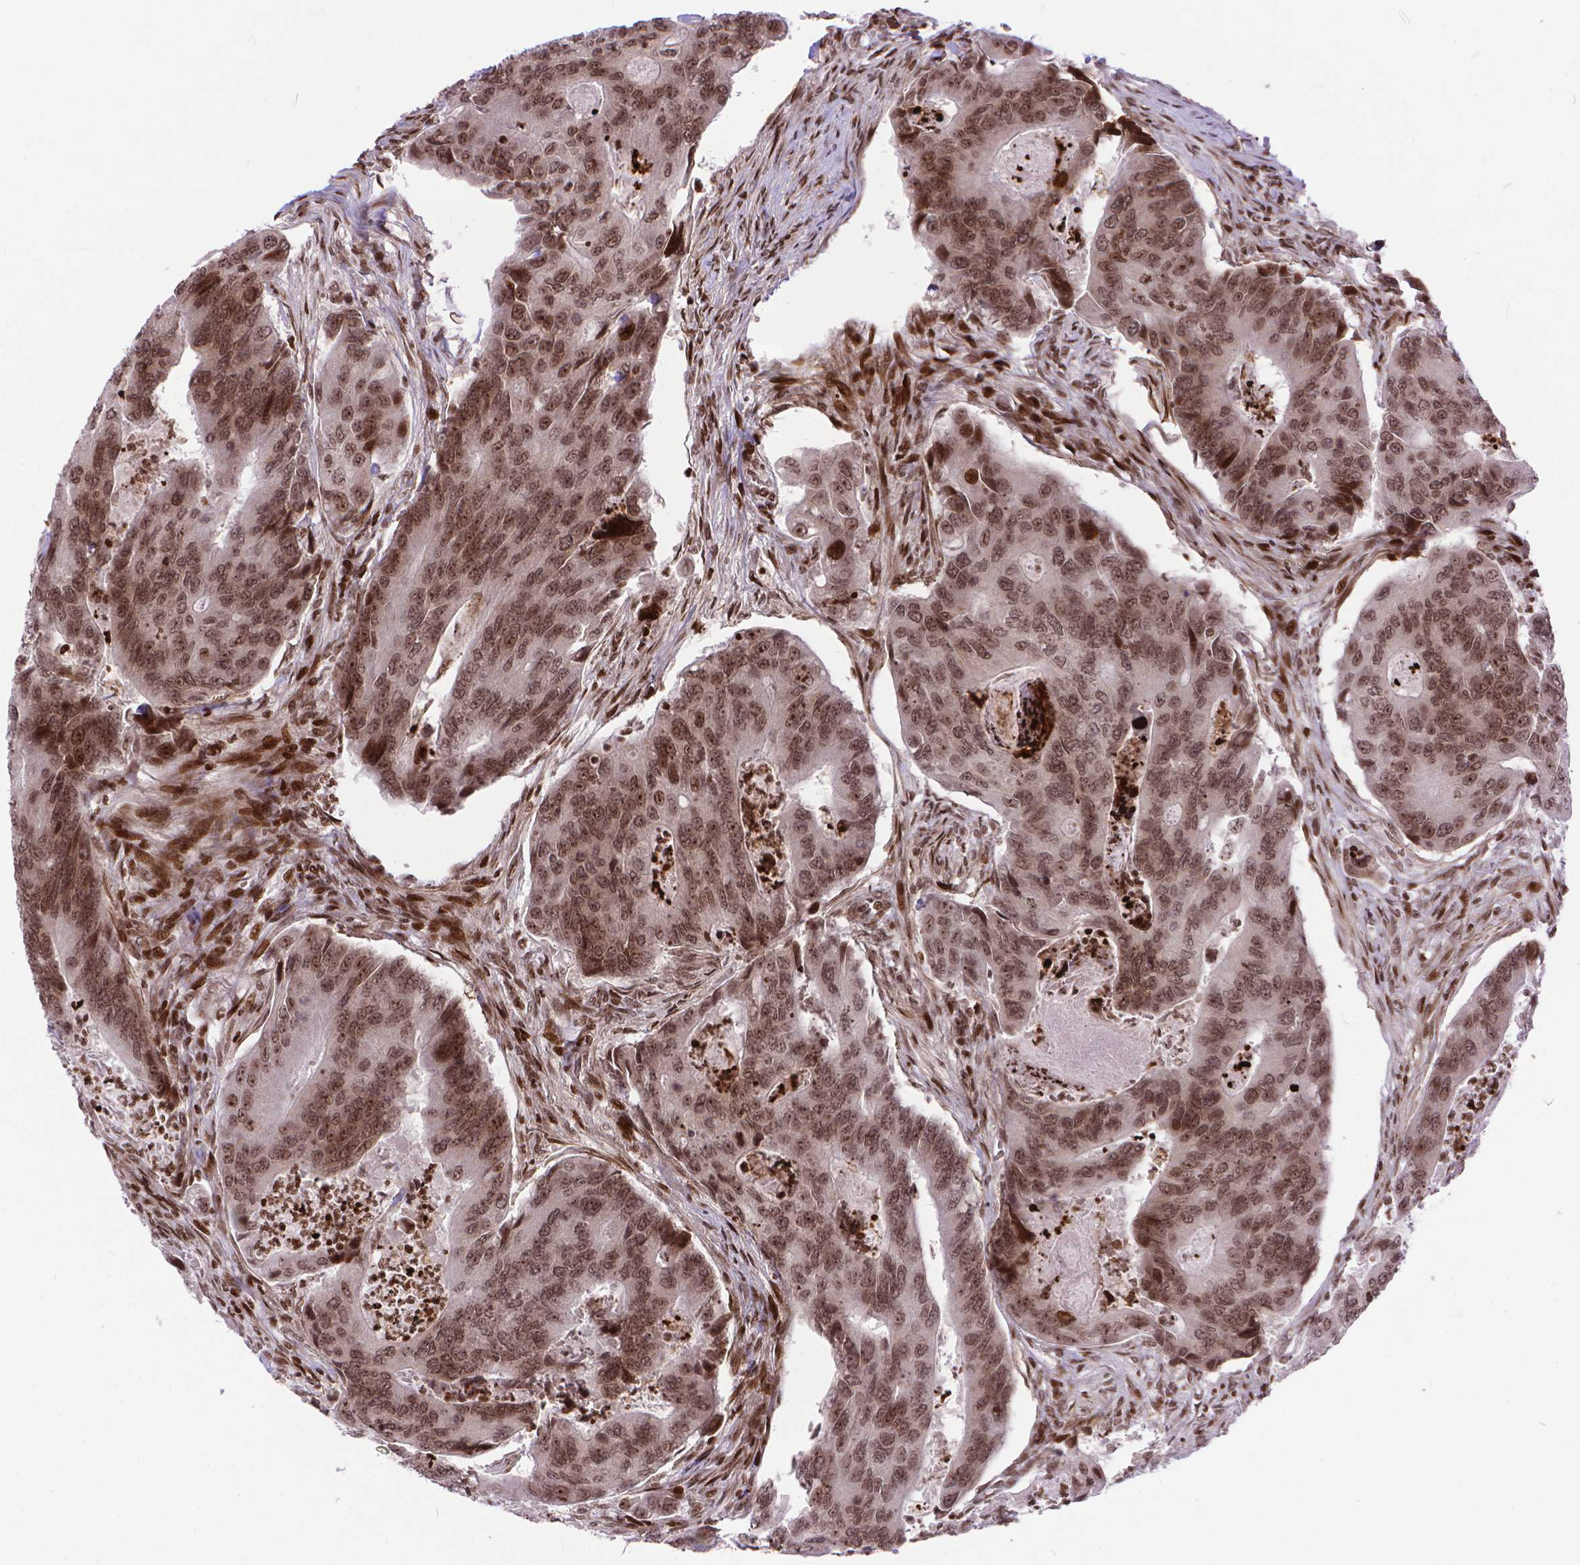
{"staining": {"intensity": "moderate", "quantity": ">75%", "location": "nuclear"}, "tissue": "colorectal cancer", "cell_type": "Tumor cells", "image_type": "cancer", "snomed": [{"axis": "morphology", "description": "Adenocarcinoma, NOS"}, {"axis": "topography", "description": "Colon"}], "caption": "Brown immunohistochemical staining in human colorectal cancer exhibits moderate nuclear expression in approximately >75% of tumor cells.", "gene": "AMER1", "patient": {"sex": "female", "age": 67}}